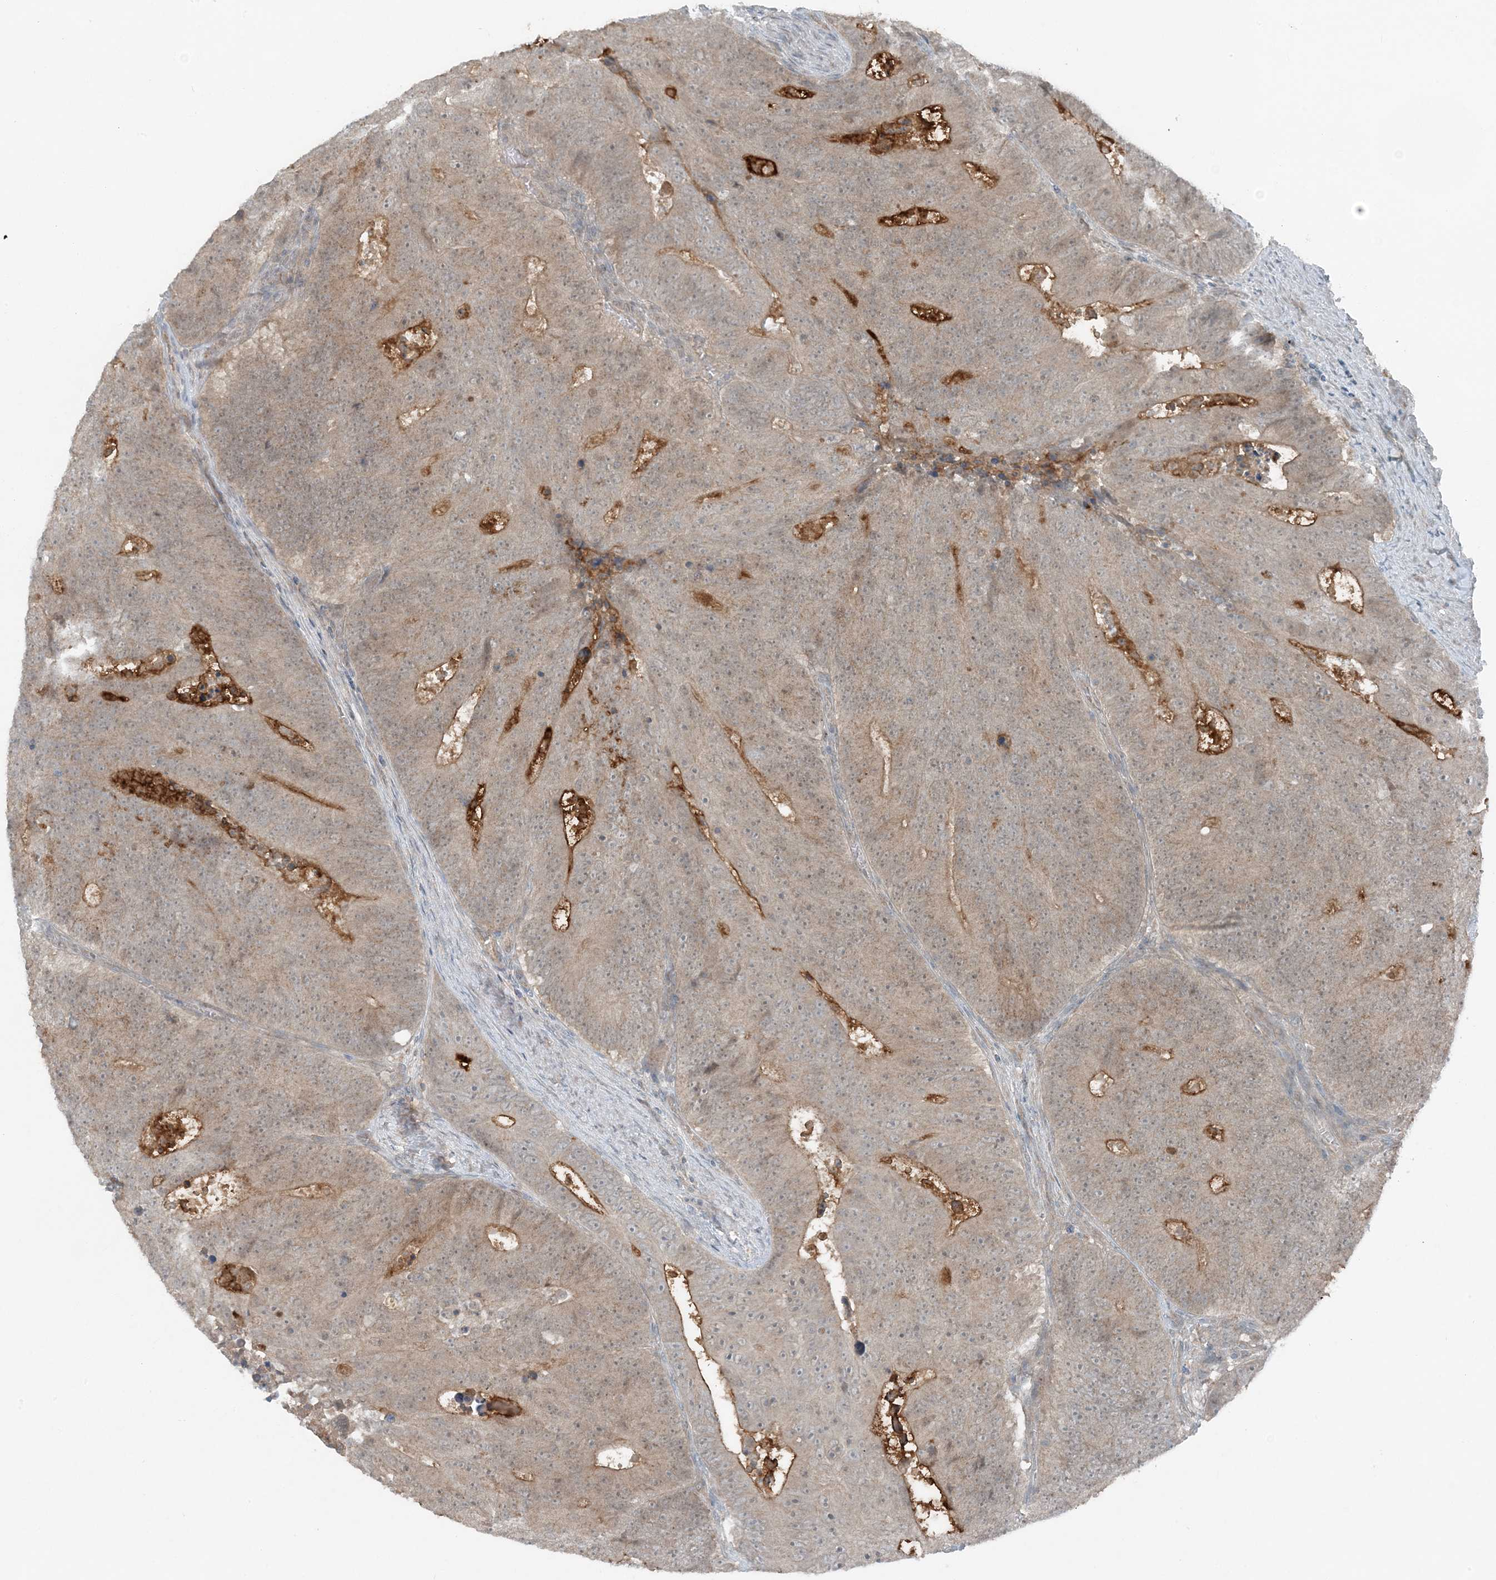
{"staining": {"intensity": "weak", "quantity": "<25%", "location": "cytoplasmic/membranous,nuclear"}, "tissue": "colorectal cancer", "cell_type": "Tumor cells", "image_type": "cancer", "snomed": [{"axis": "morphology", "description": "Adenocarcinoma, NOS"}, {"axis": "topography", "description": "Colon"}], "caption": "DAB immunohistochemical staining of colorectal adenocarcinoma exhibits no significant positivity in tumor cells.", "gene": "MITD1", "patient": {"sex": "male", "age": 87}}